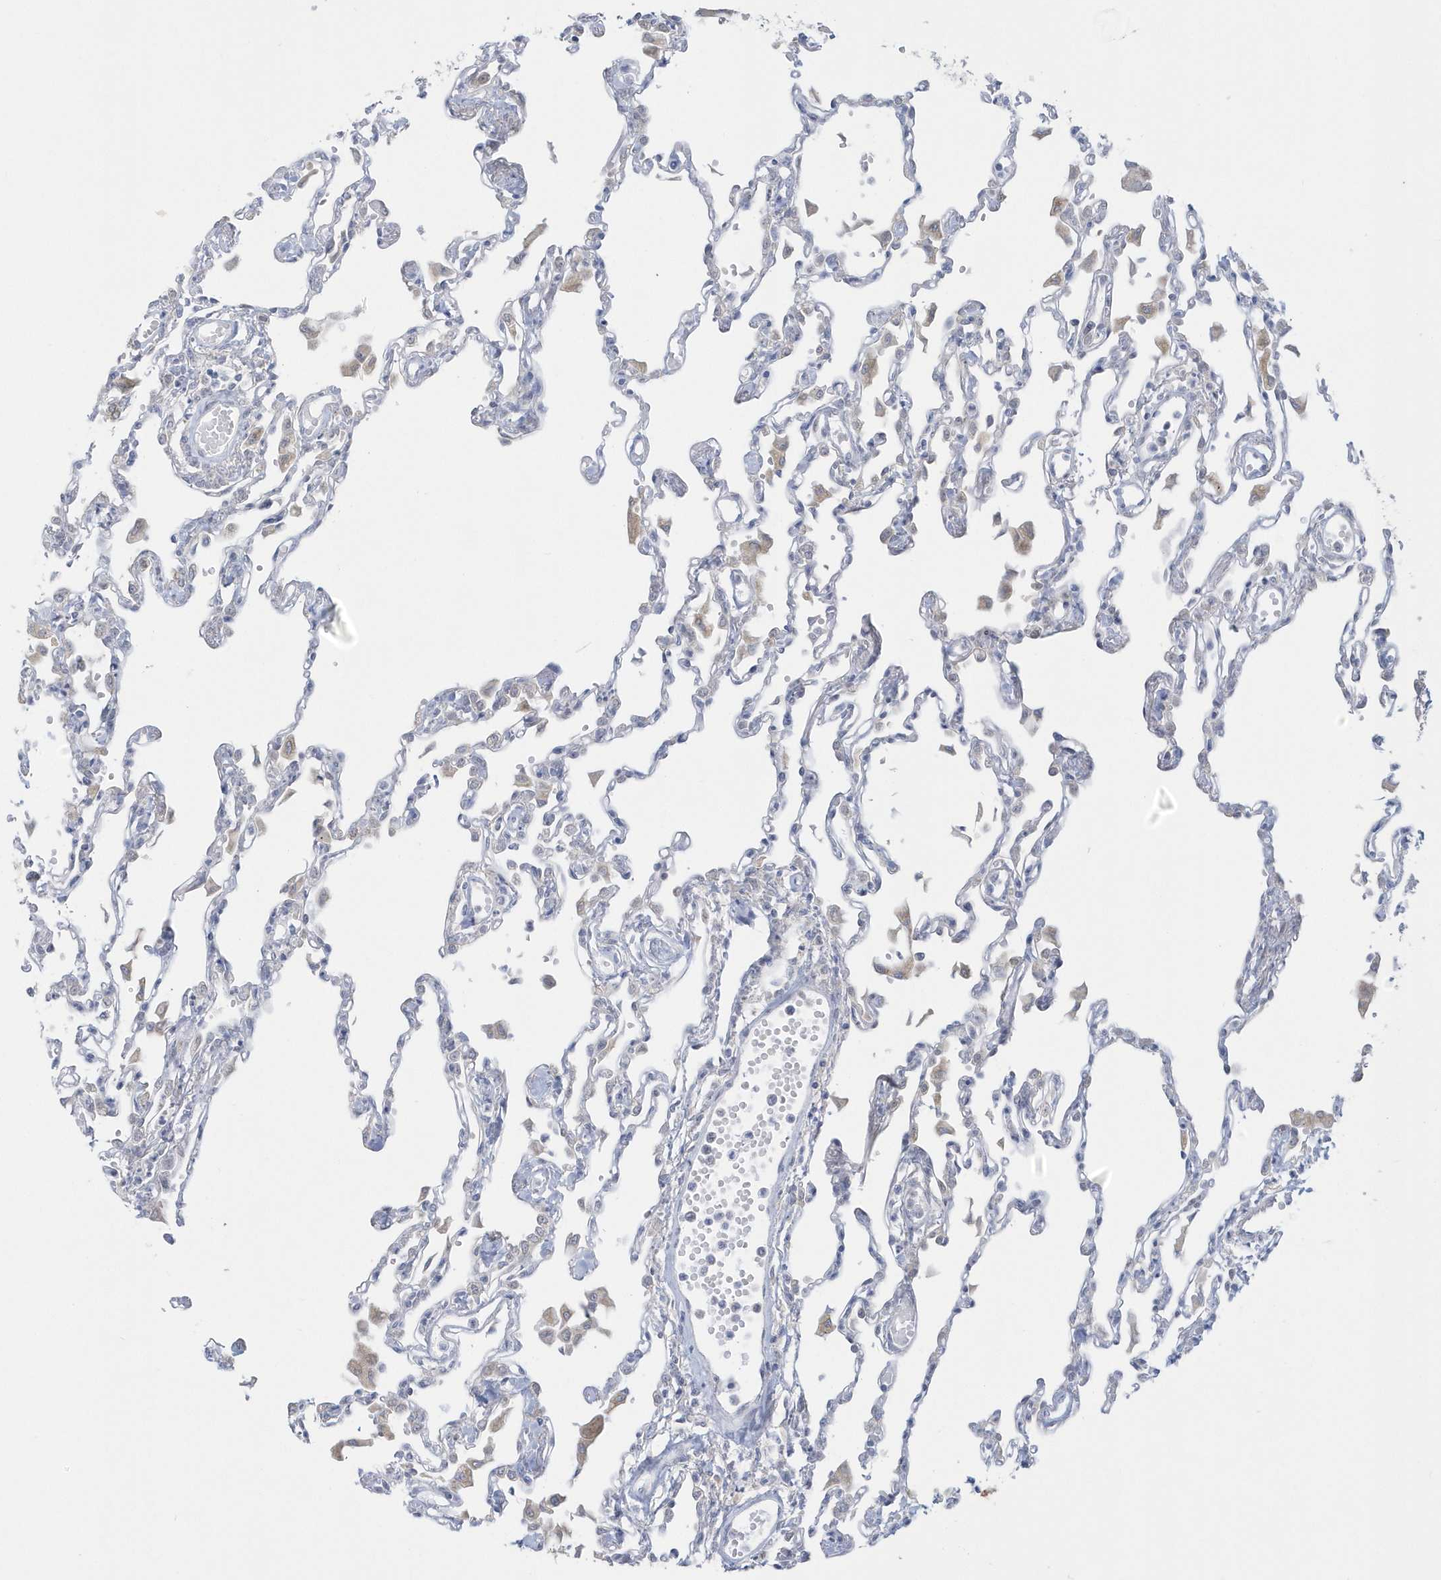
{"staining": {"intensity": "weak", "quantity": "<25%", "location": "cytoplasmic/membranous"}, "tissue": "lung", "cell_type": "Alveolar cells", "image_type": "normal", "snomed": [{"axis": "morphology", "description": "Normal tissue, NOS"}, {"axis": "topography", "description": "Bronchus"}, {"axis": "topography", "description": "Lung"}], "caption": "DAB (3,3'-diaminobenzidine) immunohistochemical staining of unremarkable human lung demonstrates no significant expression in alveolar cells. (Immunohistochemistry, brightfield microscopy, high magnification).", "gene": "PCBD1", "patient": {"sex": "female", "age": 49}}